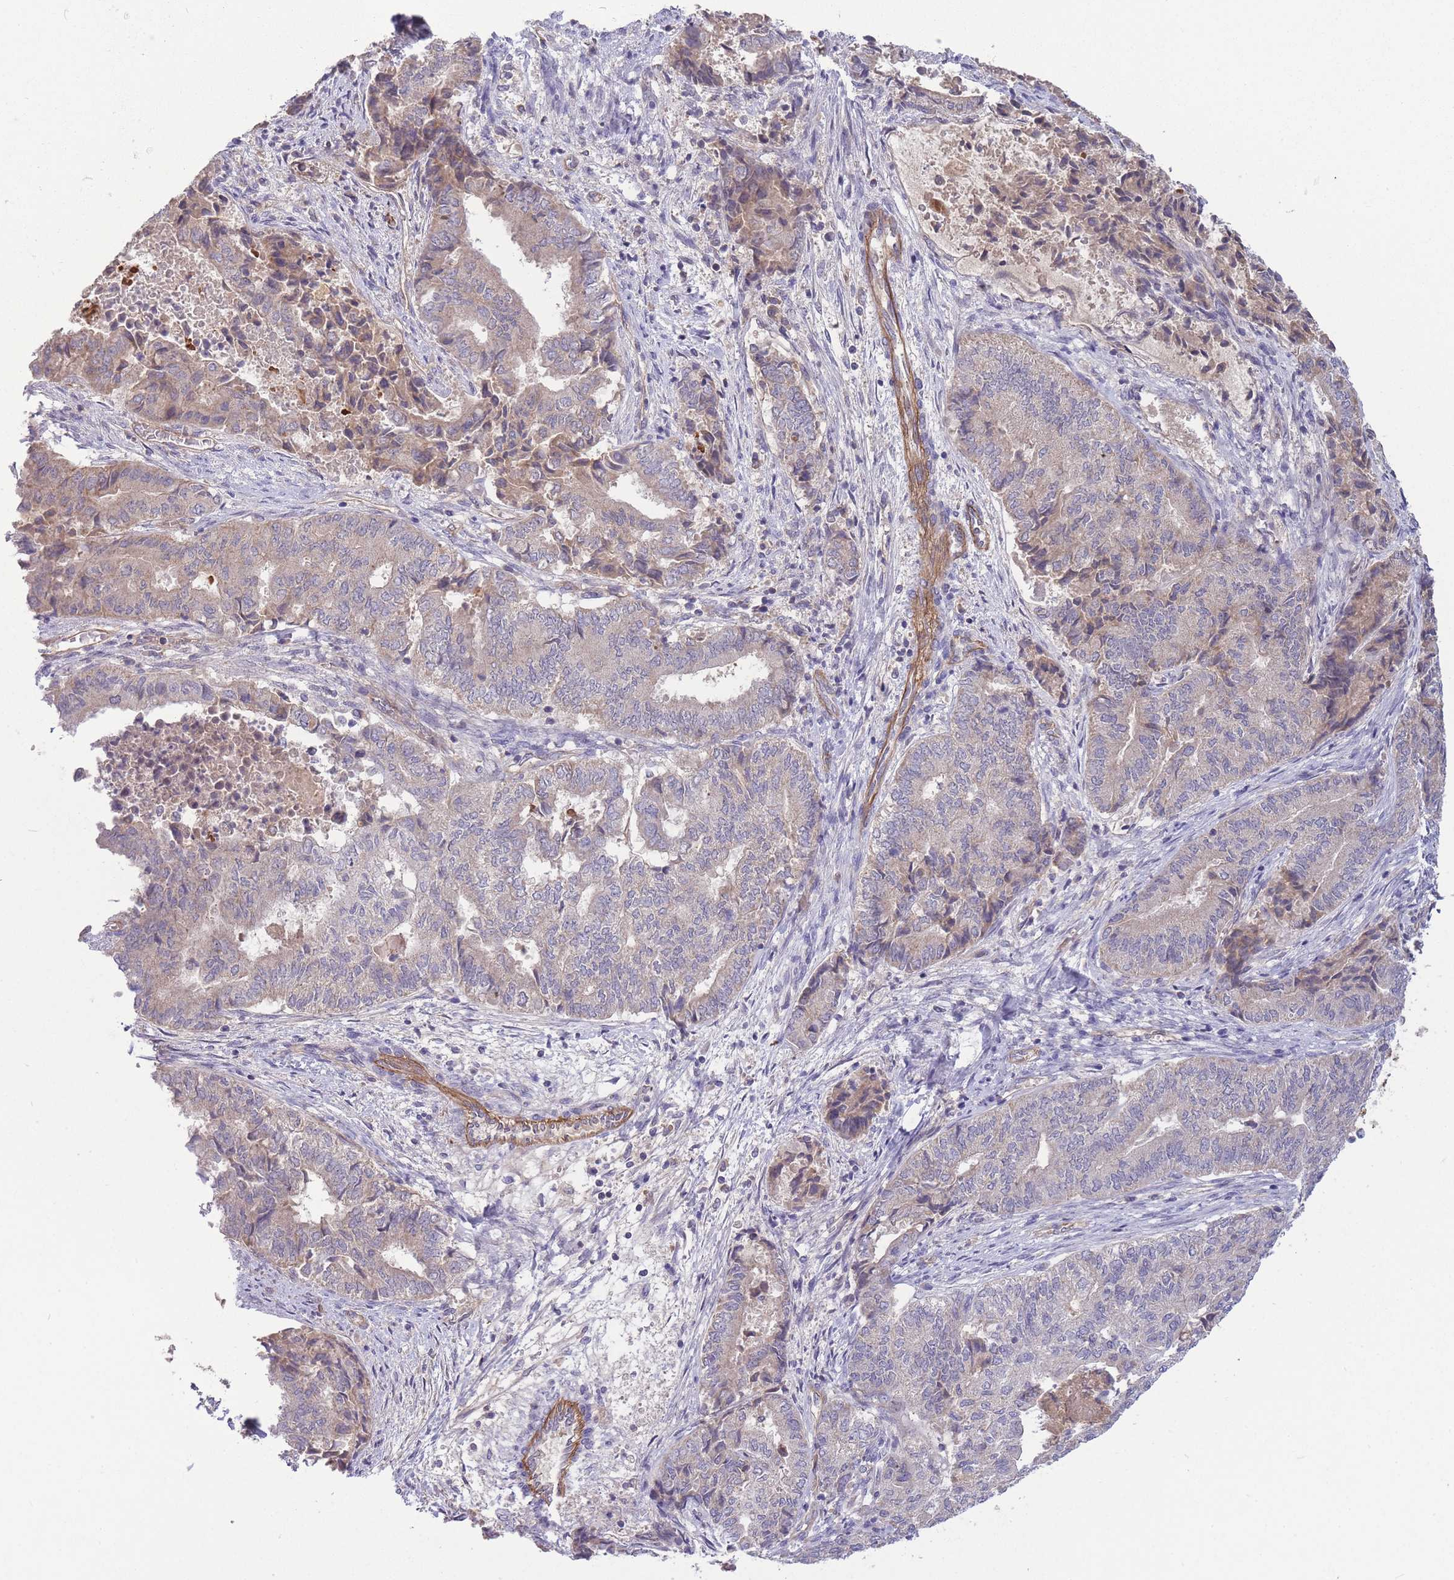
{"staining": {"intensity": "negative", "quantity": "none", "location": "none"}, "tissue": "endometrial cancer", "cell_type": "Tumor cells", "image_type": "cancer", "snomed": [{"axis": "morphology", "description": "Adenocarcinoma, NOS"}, {"axis": "topography", "description": "Endometrium"}], "caption": "IHC micrograph of neoplastic tissue: human endometrial cancer (adenocarcinoma) stained with DAB reveals no significant protein staining in tumor cells. Brightfield microscopy of immunohistochemistry stained with DAB (3,3'-diaminobenzidine) (brown) and hematoxylin (blue), captured at high magnification.", "gene": "NDUFAF5", "patient": {"sex": "female", "age": 80}}